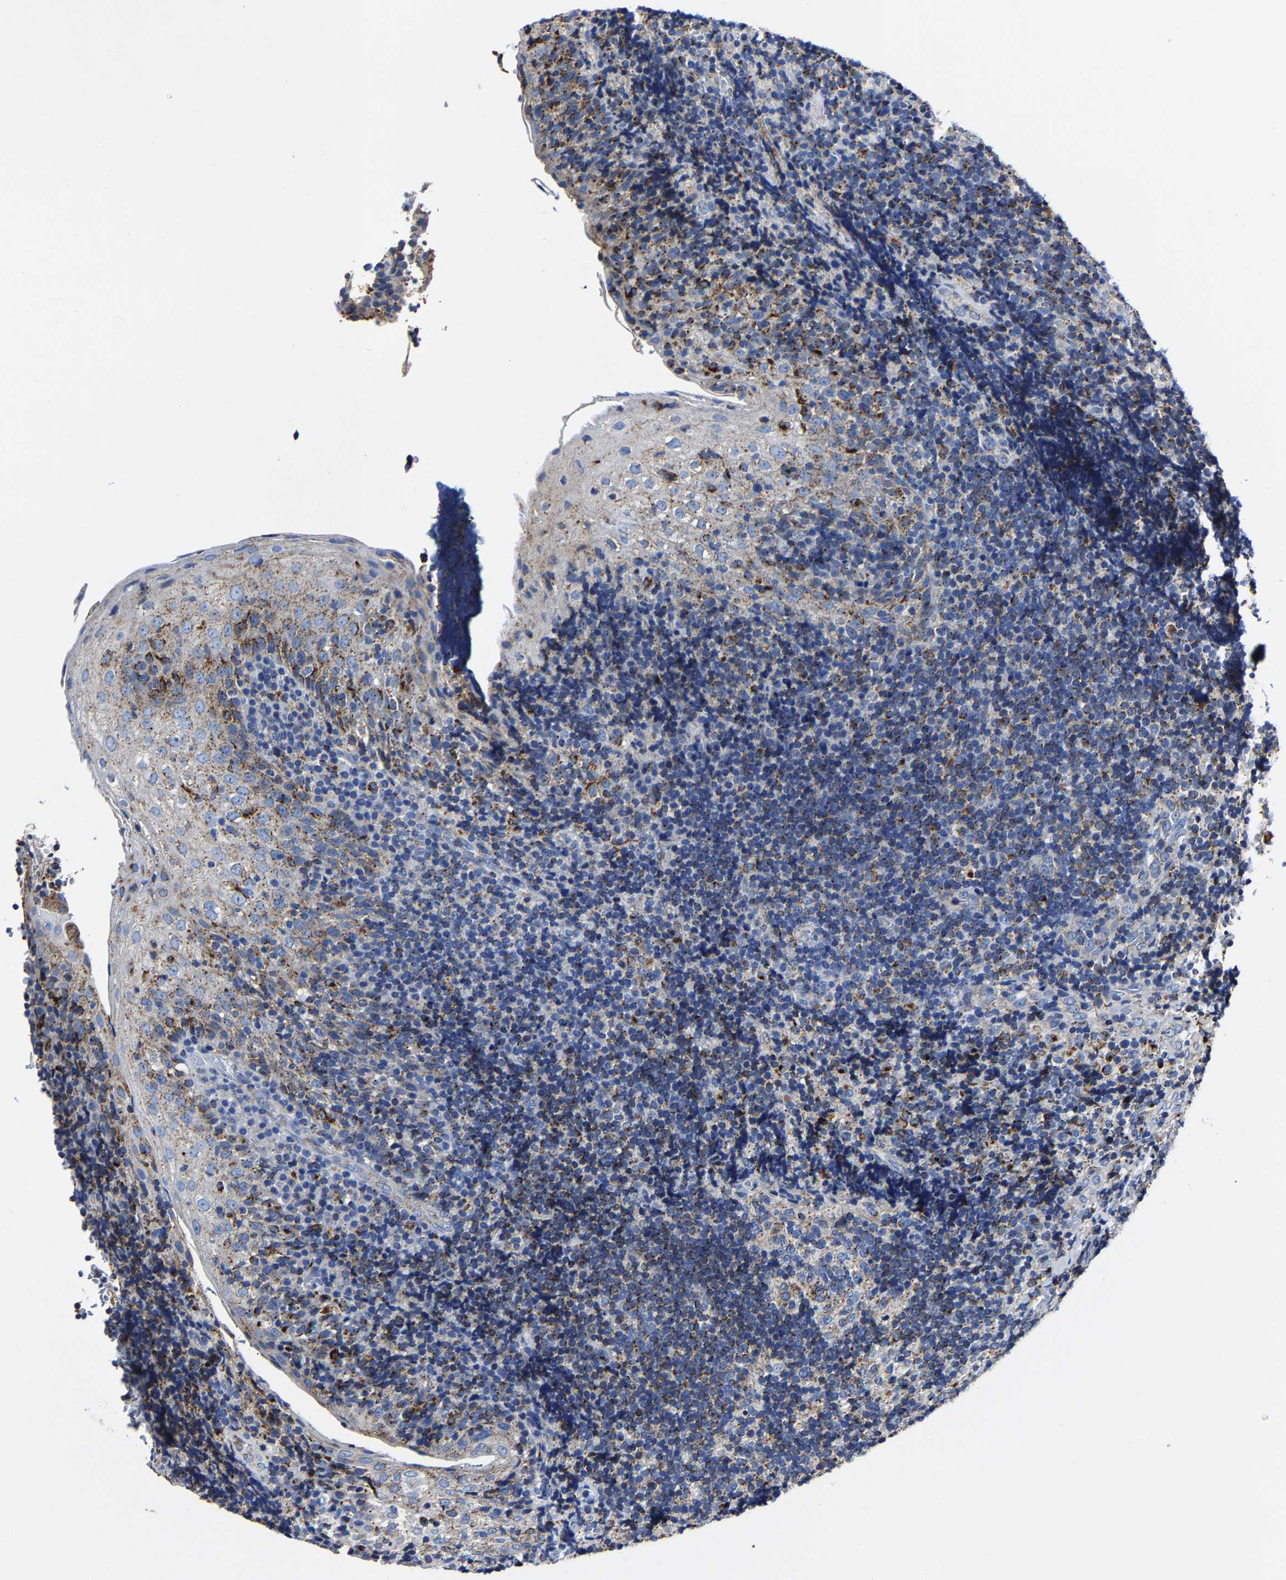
{"staining": {"intensity": "moderate", "quantity": ">75%", "location": "cytoplasmic/membranous"}, "tissue": "tonsil", "cell_type": "Germinal center cells", "image_type": "normal", "snomed": [{"axis": "morphology", "description": "Normal tissue, NOS"}, {"axis": "topography", "description": "Tonsil"}], "caption": "Immunohistochemical staining of unremarkable human tonsil exhibits medium levels of moderate cytoplasmic/membranous positivity in about >75% of germinal center cells.", "gene": "LAMTOR4", "patient": {"sex": "male", "age": 37}}